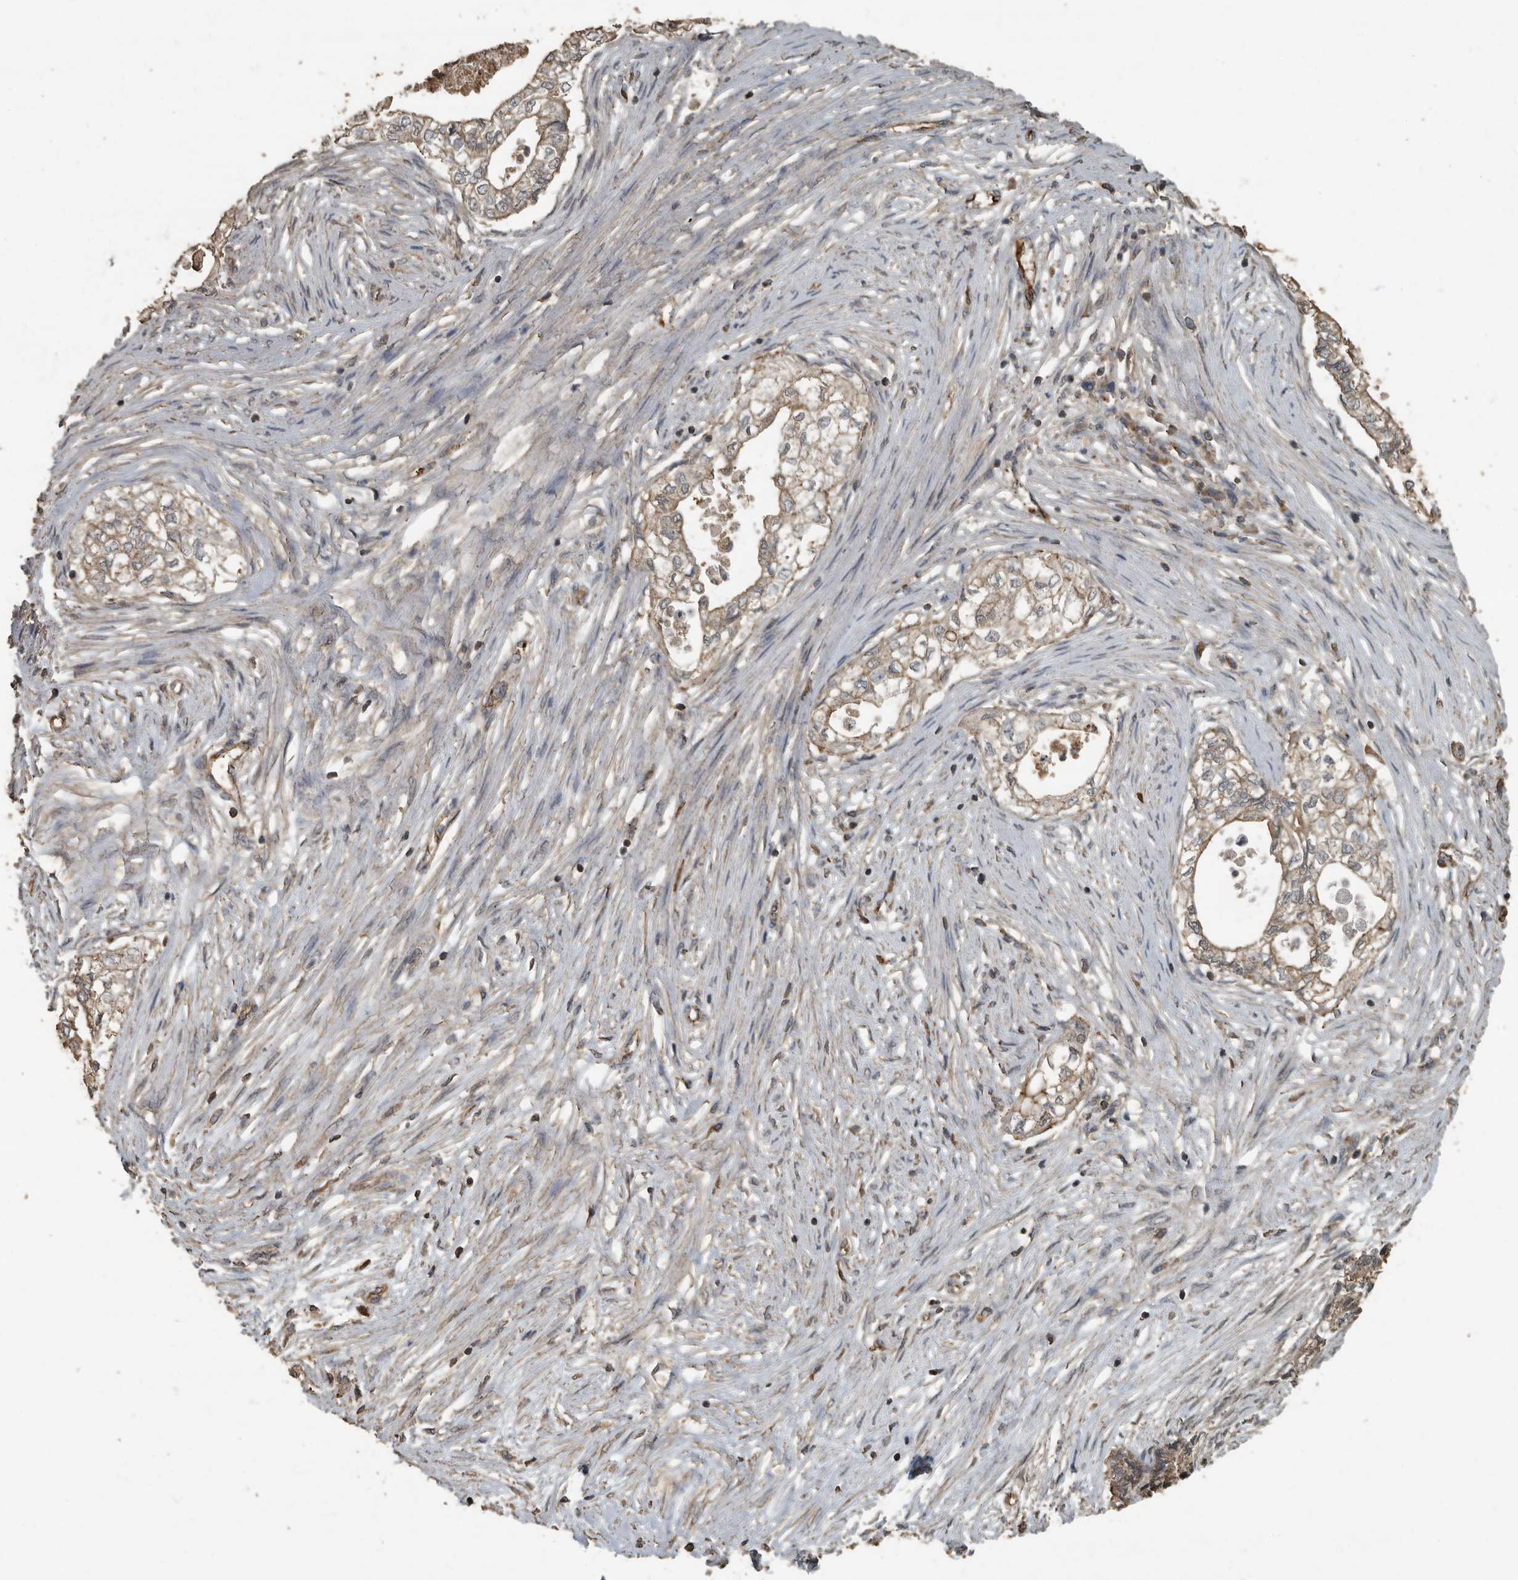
{"staining": {"intensity": "moderate", "quantity": ">75%", "location": "cytoplasmic/membranous"}, "tissue": "pancreatic cancer", "cell_type": "Tumor cells", "image_type": "cancer", "snomed": [{"axis": "morphology", "description": "Adenocarcinoma, NOS"}, {"axis": "topography", "description": "Pancreas"}], "caption": "Protein staining of pancreatic cancer (adenocarcinoma) tissue shows moderate cytoplasmic/membranous expression in about >75% of tumor cells.", "gene": "IL15RA", "patient": {"sex": "male", "age": 72}}